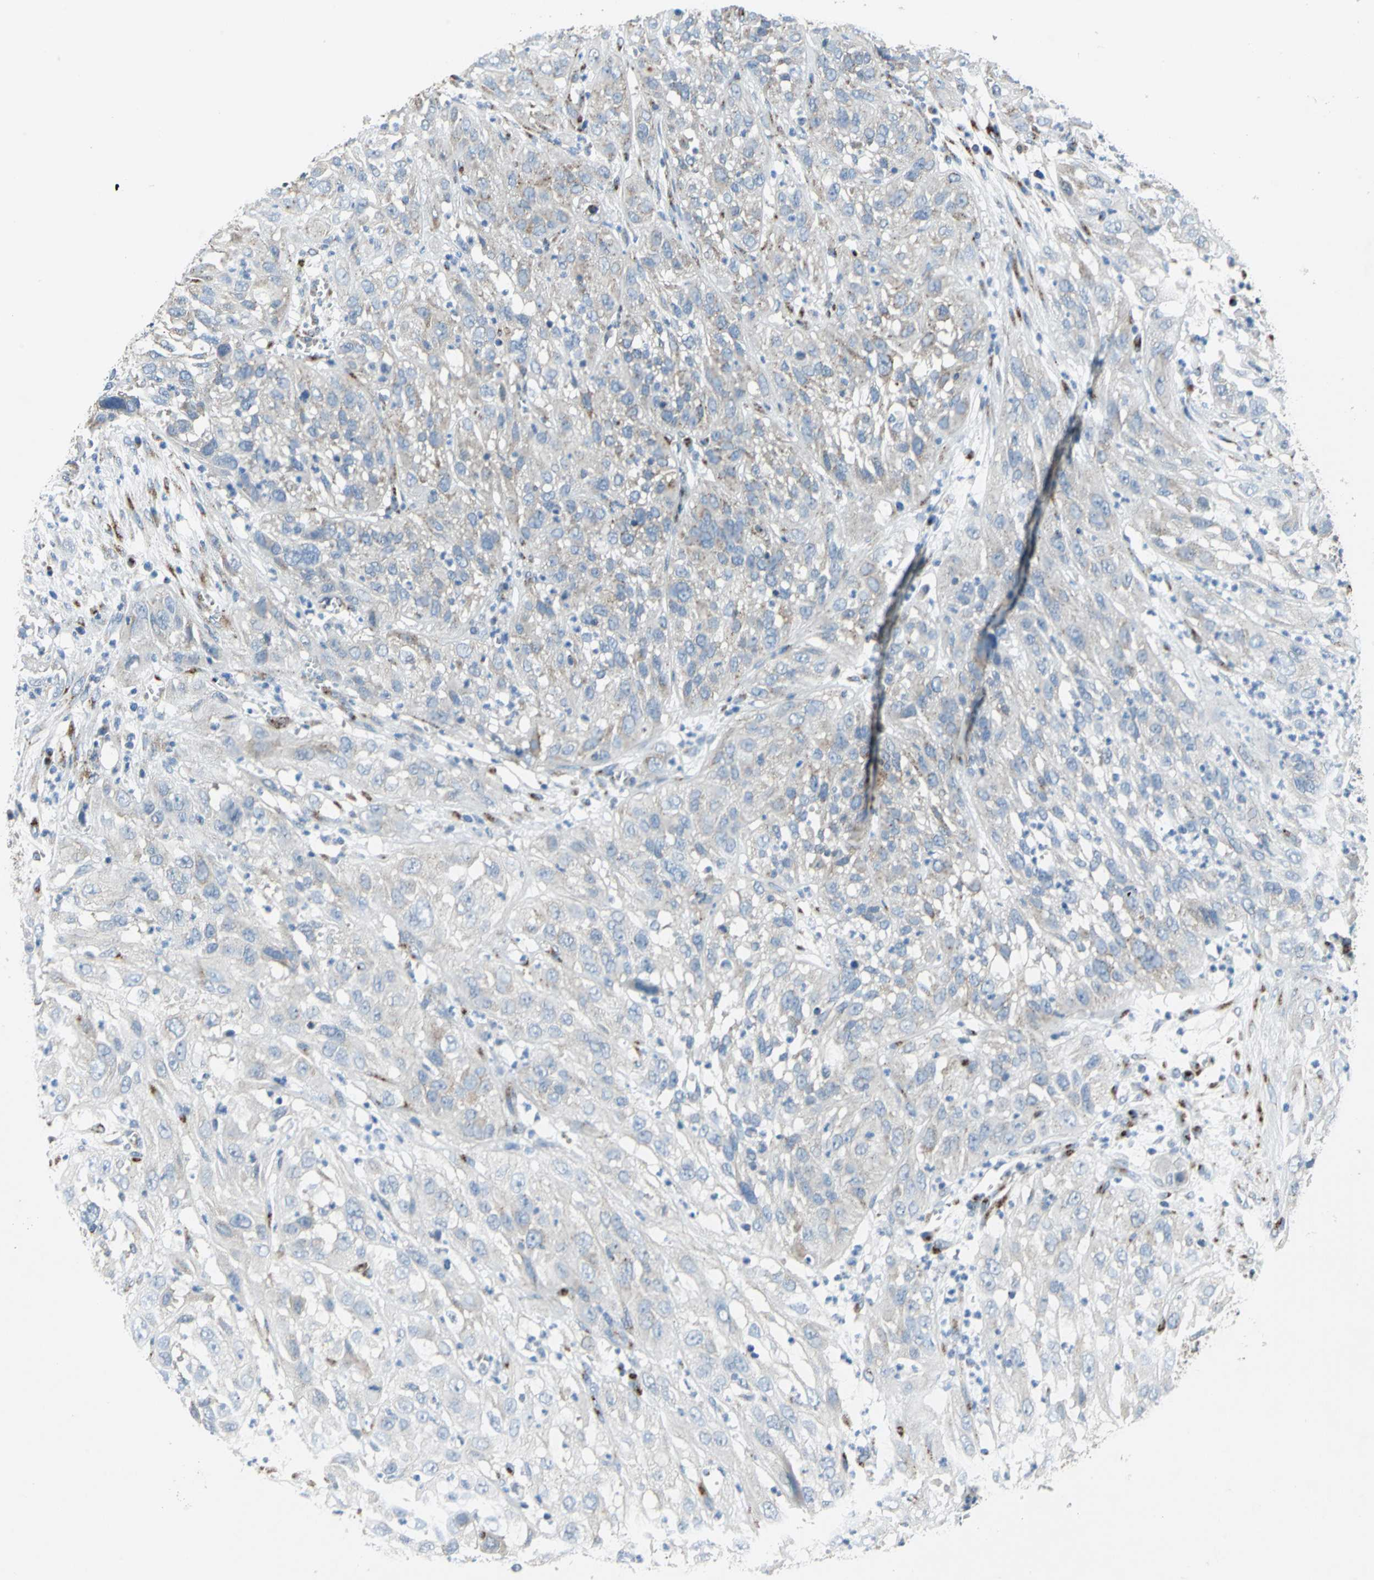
{"staining": {"intensity": "weak", "quantity": "25%-75%", "location": "cytoplasmic/membranous"}, "tissue": "cervical cancer", "cell_type": "Tumor cells", "image_type": "cancer", "snomed": [{"axis": "morphology", "description": "Squamous cell carcinoma, NOS"}, {"axis": "topography", "description": "Cervix"}], "caption": "Protein expression analysis of human squamous cell carcinoma (cervical) reveals weak cytoplasmic/membranous expression in about 25%-75% of tumor cells. The staining is performed using DAB (3,3'-diaminobenzidine) brown chromogen to label protein expression. The nuclei are counter-stained blue using hematoxylin.", "gene": "GPR3", "patient": {"sex": "female", "age": 32}}